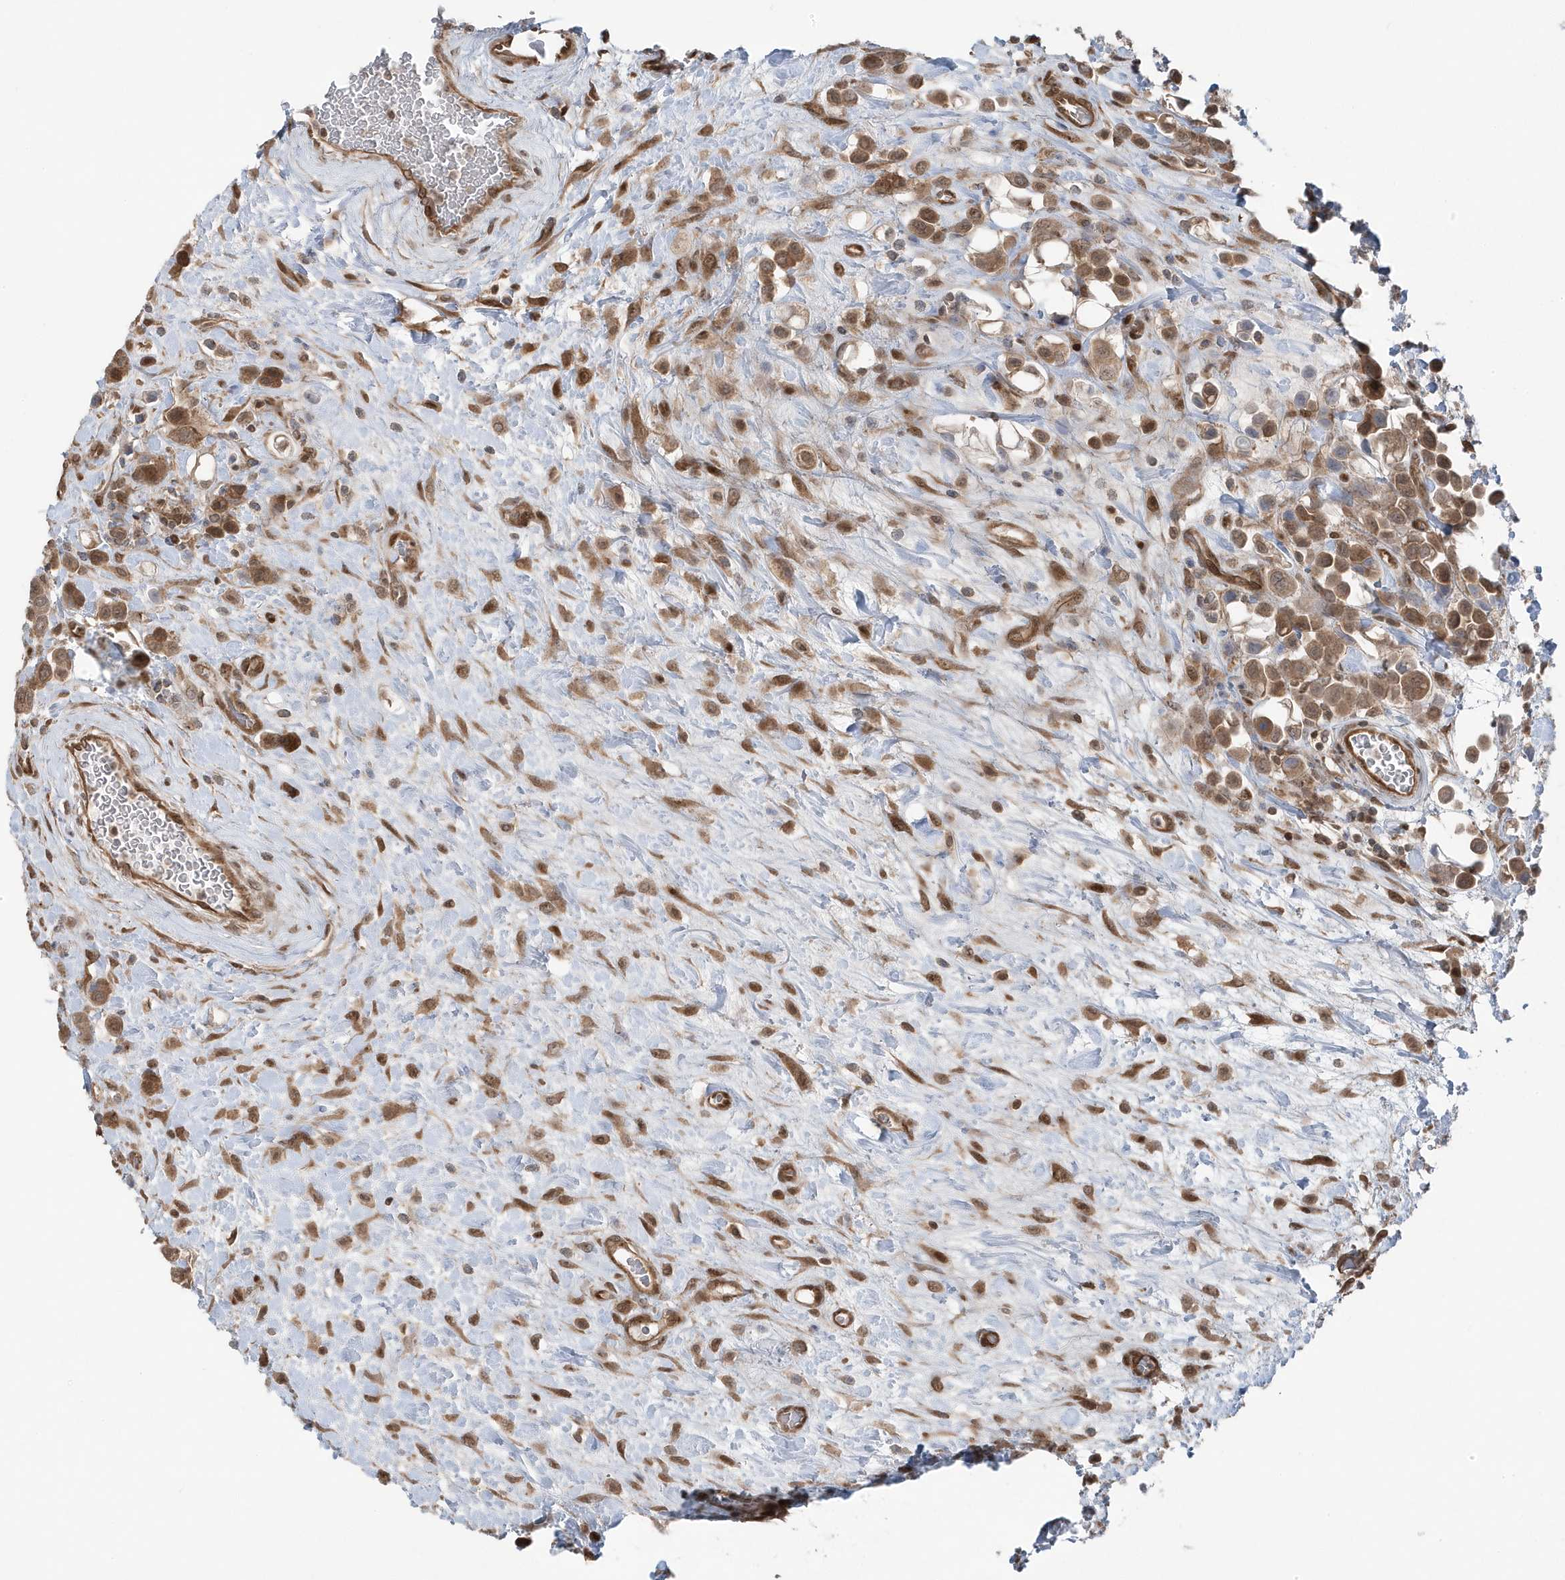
{"staining": {"intensity": "moderate", "quantity": ">75%", "location": "cytoplasmic/membranous"}, "tissue": "urothelial cancer", "cell_type": "Tumor cells", "image_type": "cancer", "snomed": [{"axis": "morphology", "description": "Urothelial carcinoma, High grade"}, {"axis": "topography", "description": "Urinary bladder"}], "caption": "This image exhibits immunohistochemistry (IHC) staining of human urothelial carcinoma (high-grade), with medium moderate cytoplasmic/membranous staining in approximately >75% of tumor cells.", "gene": "MAPK1IP1L", "patient": {"sex": "male", "age": 50}}